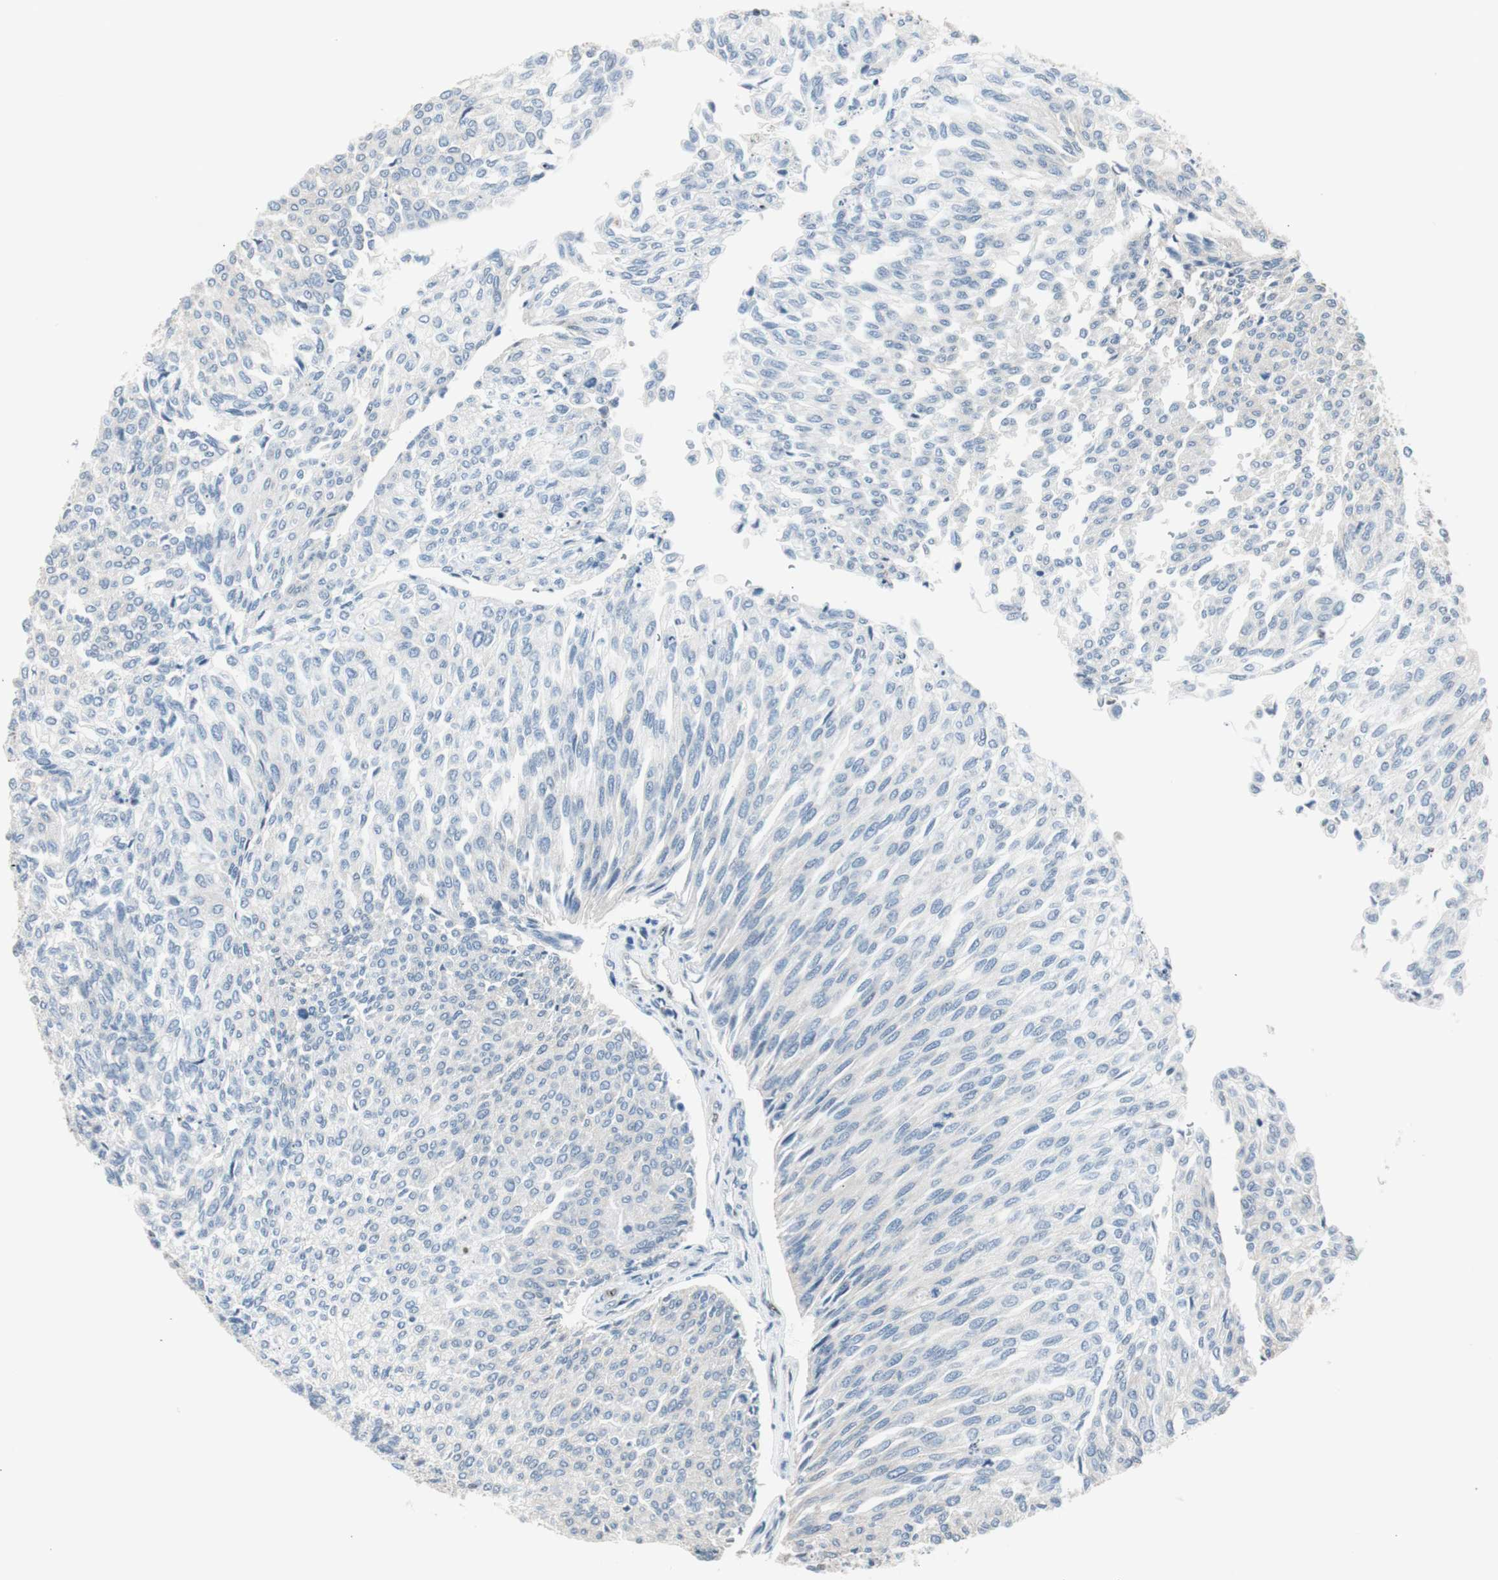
{"staining": {"intensity": "negative", "quantity": "none", "location": "none"}, "tissue": "urothelial cancer", "cell_type": "Tumor cells", "image_type": "cancer", "snomed": [{"axis": "morphology", "description": "Urothelial carcinoma, Low grade"}, {"axis": "topography", "description": "Urinary bladder"}], "caption": "DAB immunohistochemical staining of human low-grade urothelial carcinoma reveals no significant expression in tumor cells.", "gene": "PML", "patient": {"sex": "female", "age": 79}}